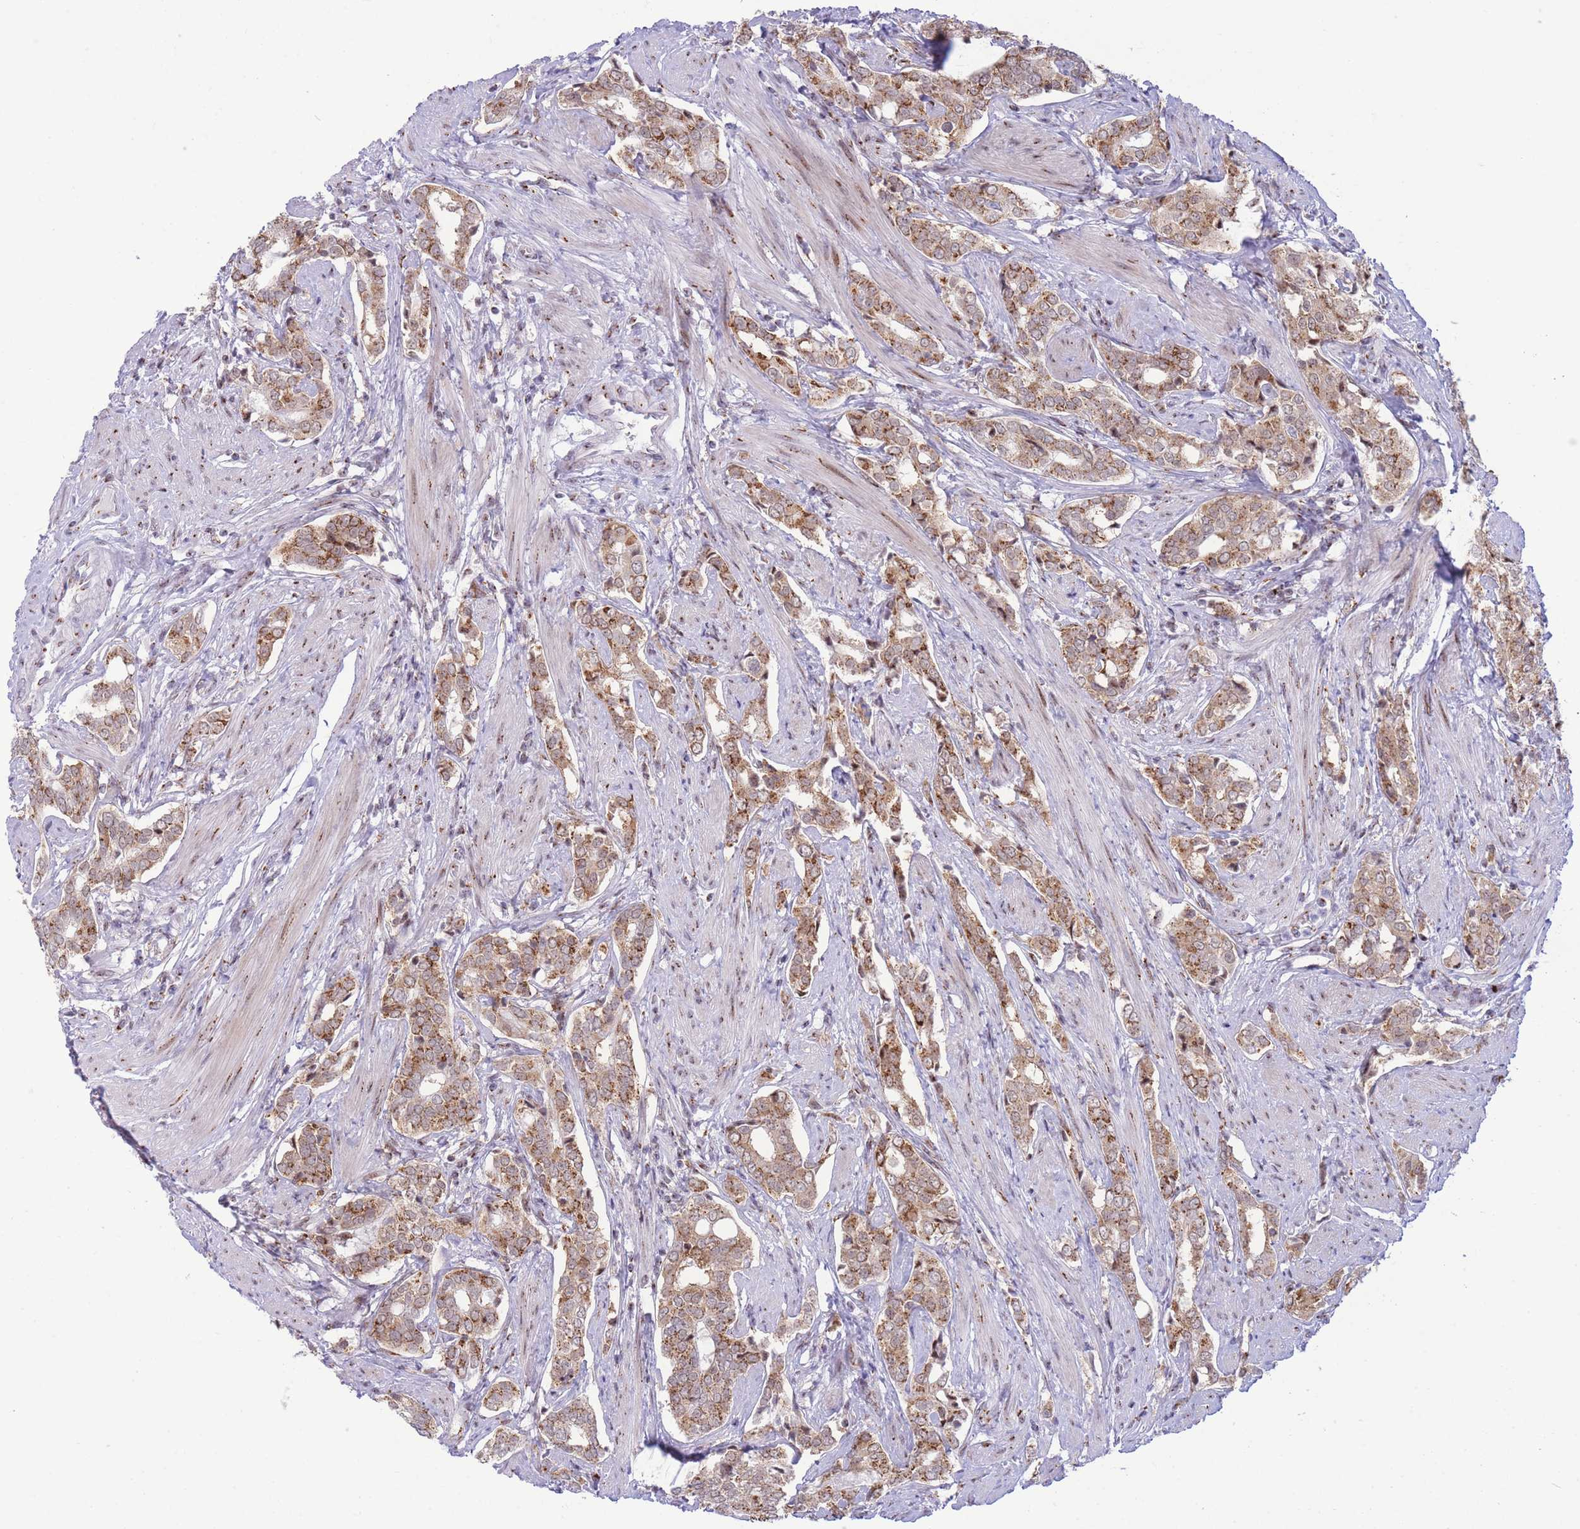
{"staining": {"intensity": "moderate", "quantity": ">75%", "location": "cytoplasmic/membranous"}, "tissue": "prostate cancer", "cell_type": "Tumor cells", "image_type": "cancer", "snomed": [{"axis": "morphology", "description": "Adenocarcinoma, High grade"}, {"axis": "topography", "description": "Prostate"}], "caption": "Prostate cancer stained with a brown dye exhibits moderate cytoplasmic/membranous positive expression in approximately >75% of tumor cells.", "gene": "INO80C", "patient": {"sex": "male", "age": 71}}